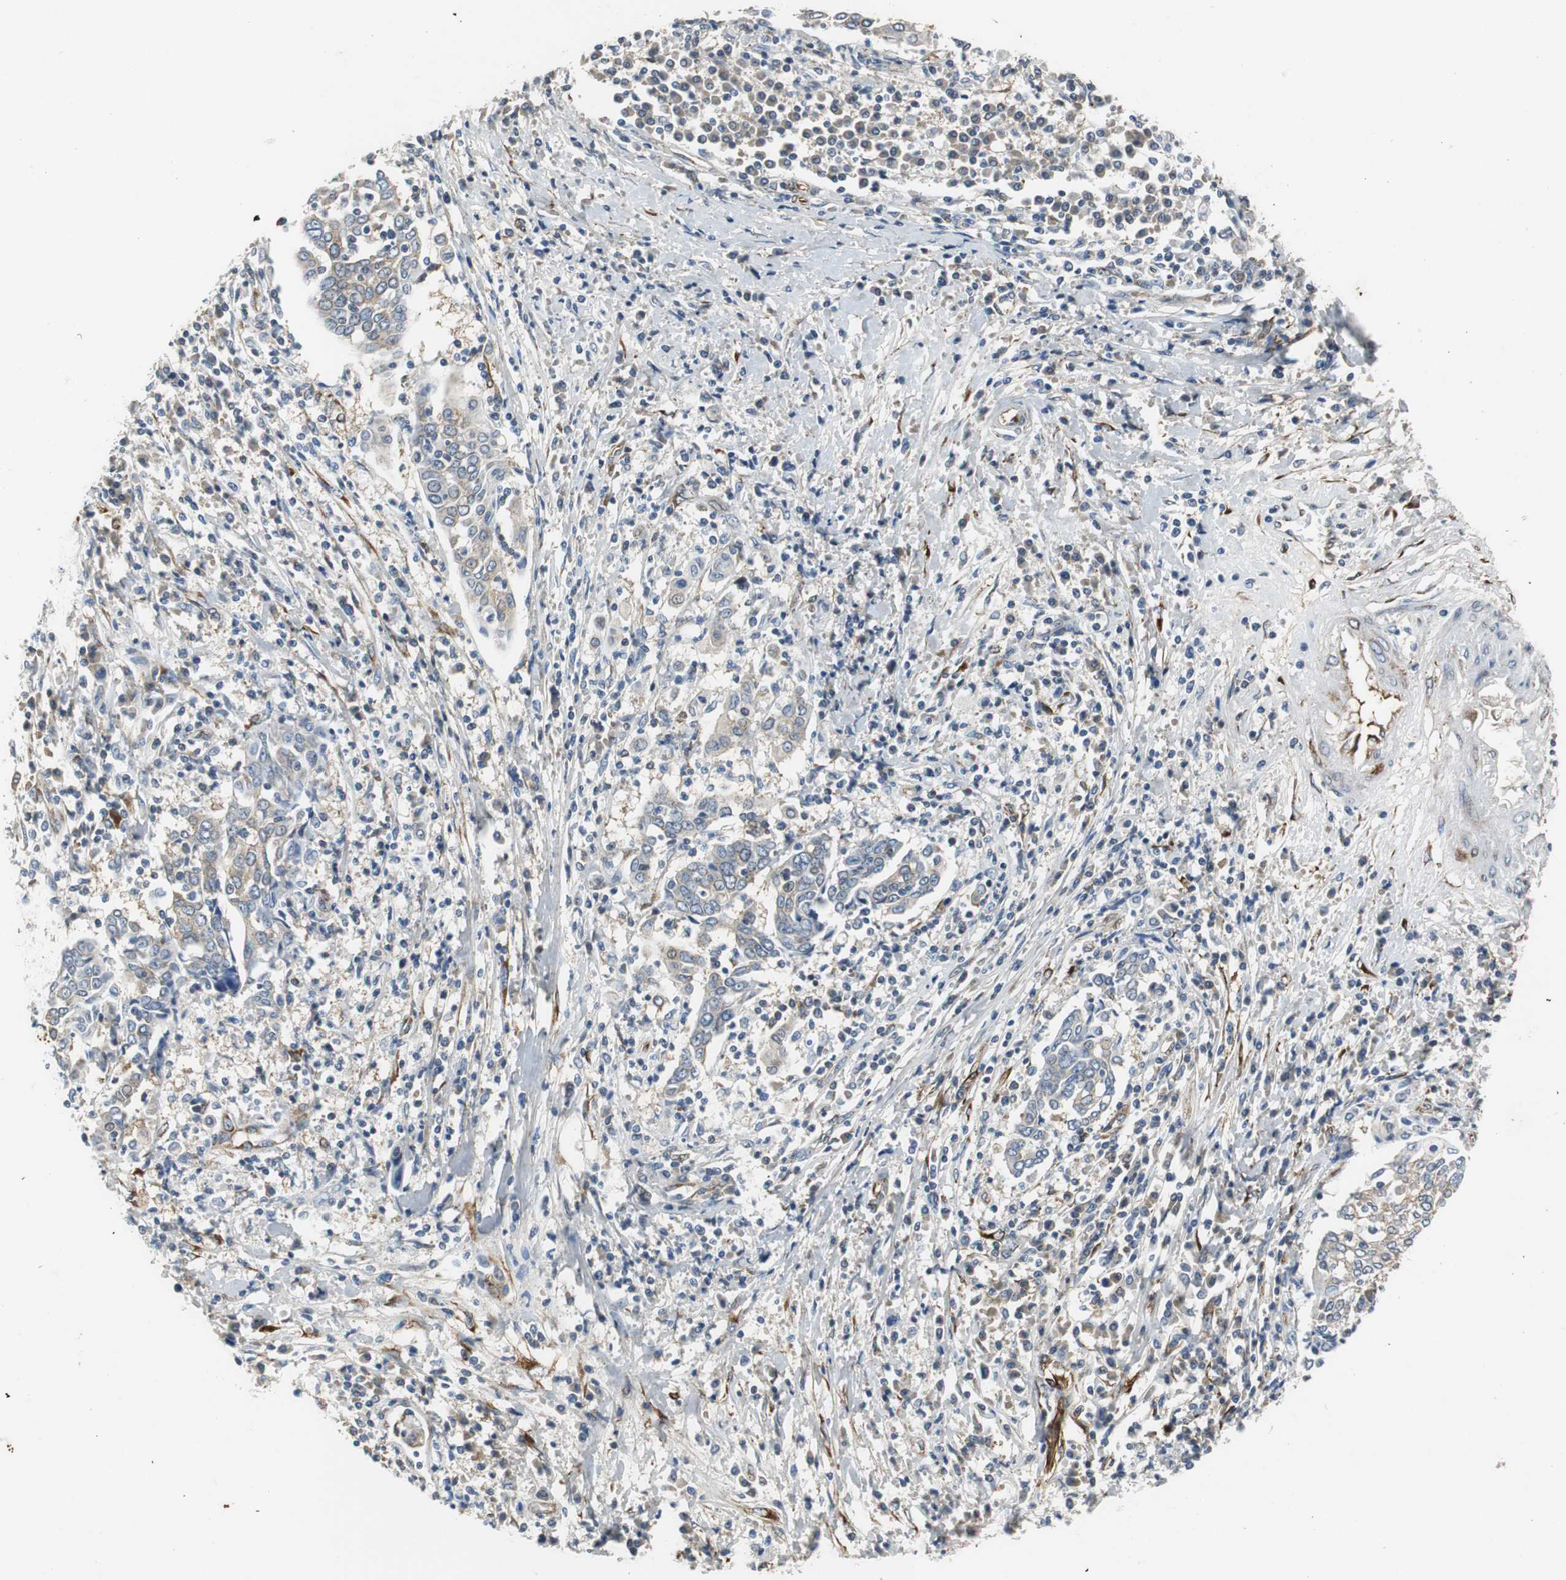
{"staining": {"intensity": "weak", "quantity": ">75%", "location": "cytoplasmic/membranous"}, "tissue": "cervical cancer", "cell_type": "Tumor cells", "image_type": "cancer", "snomed": [{"axis": "morphology", "description": "Squamous cell carcinoma, NOS"}, {"axis": "topography", "description": "Cervix"}], "caption": "Brown immunohistochemical staining in human squamous cell carcinoma (cervical) reveals weak cytoplasmic/membranous expression in approximately >75% of tumor cells.", "gene": "ISCU", "patient": {"sex": "female", "age": 40}}